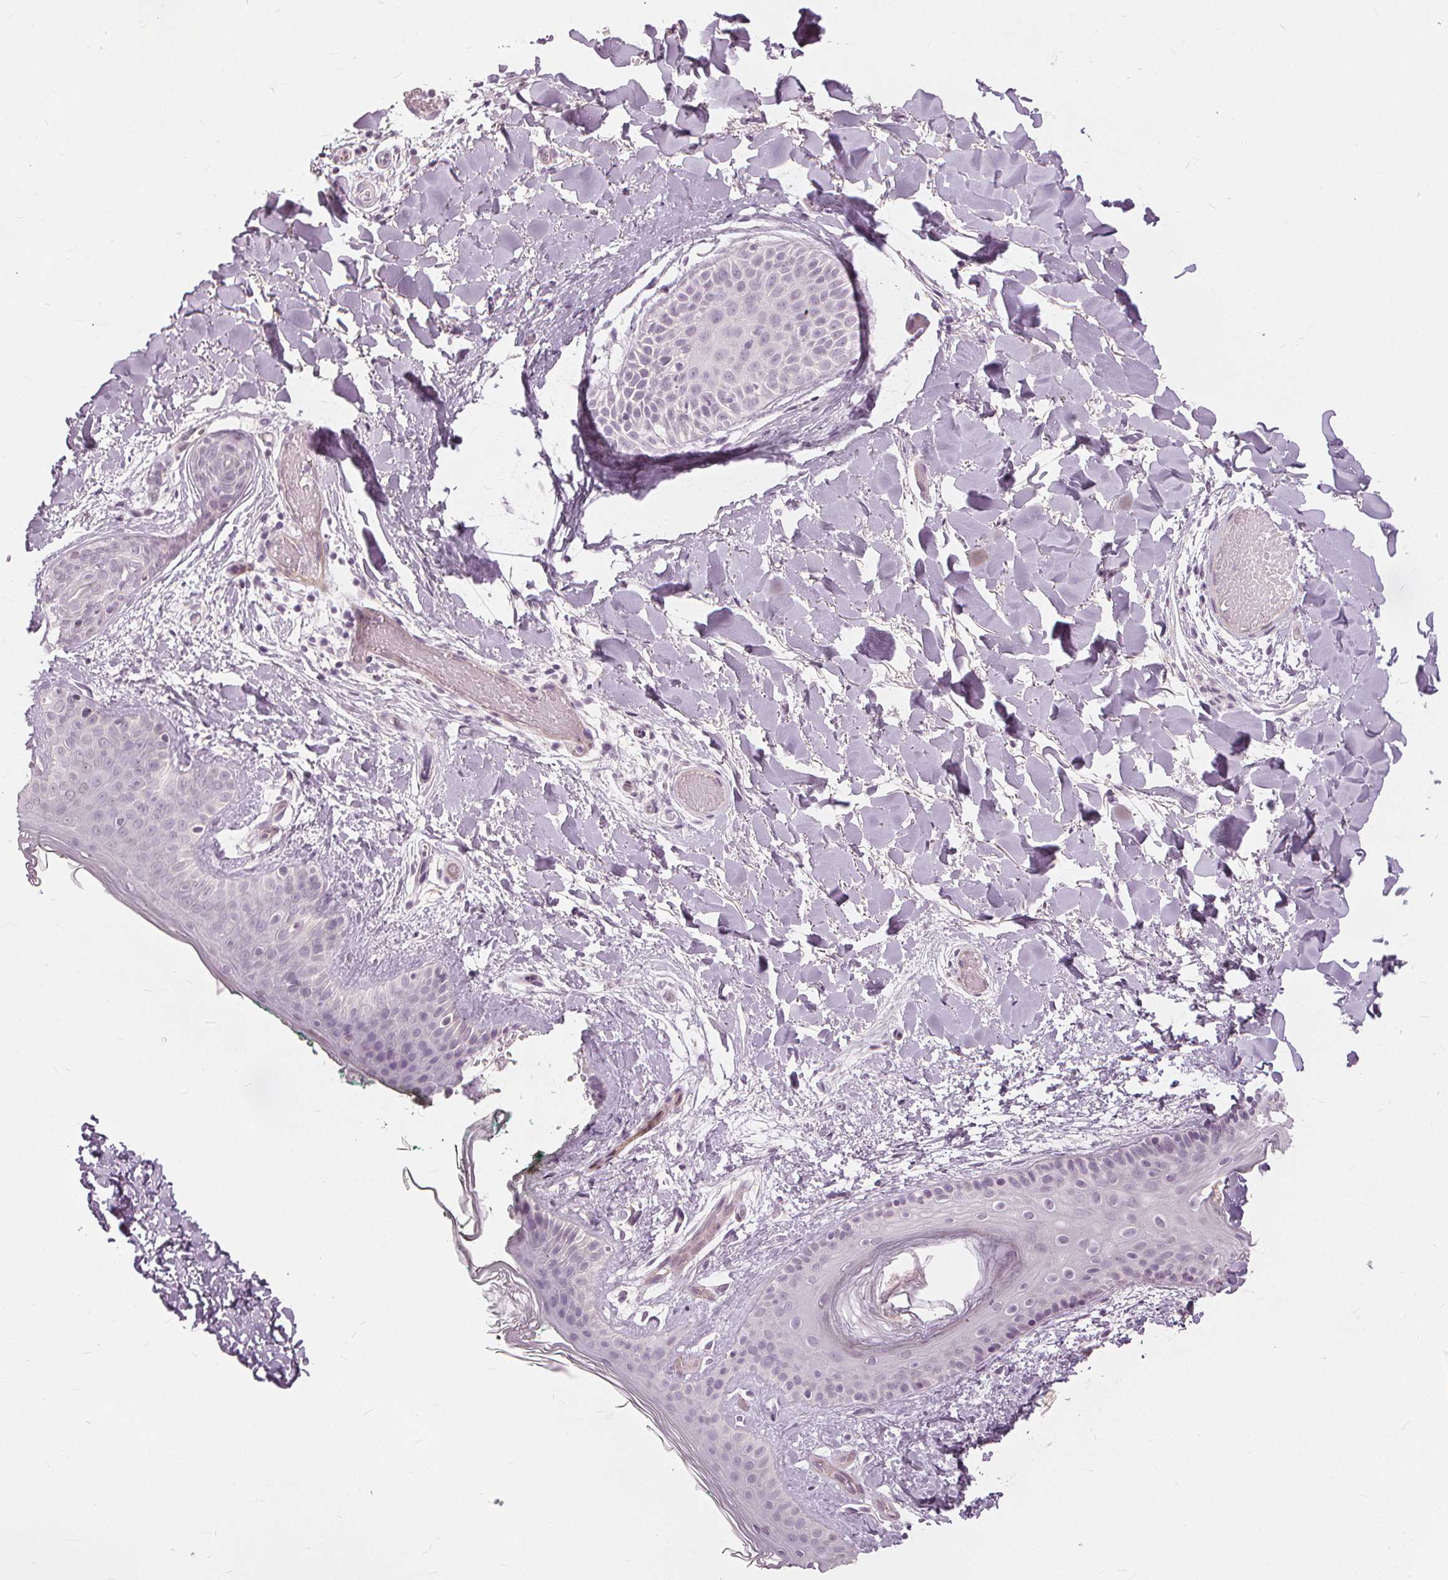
{"staining": {"intensity": "negative", "quantity": "none", "location": "none"}, "tissue": "skin", "cell_type": "Fibroblasts", "image_type": "normal", "snomed": [{"axis": "morphology", "description": "Normal tissue, NOS"}, {"axis": "topography", "description": "Skin"}], "caption": "High power microscopy micrograph of an IHC image of benign skin, revealing no significant expression in fibroblasts.", "gene": "SFTPD", "patient": {"sex": "female", "age": 34}}